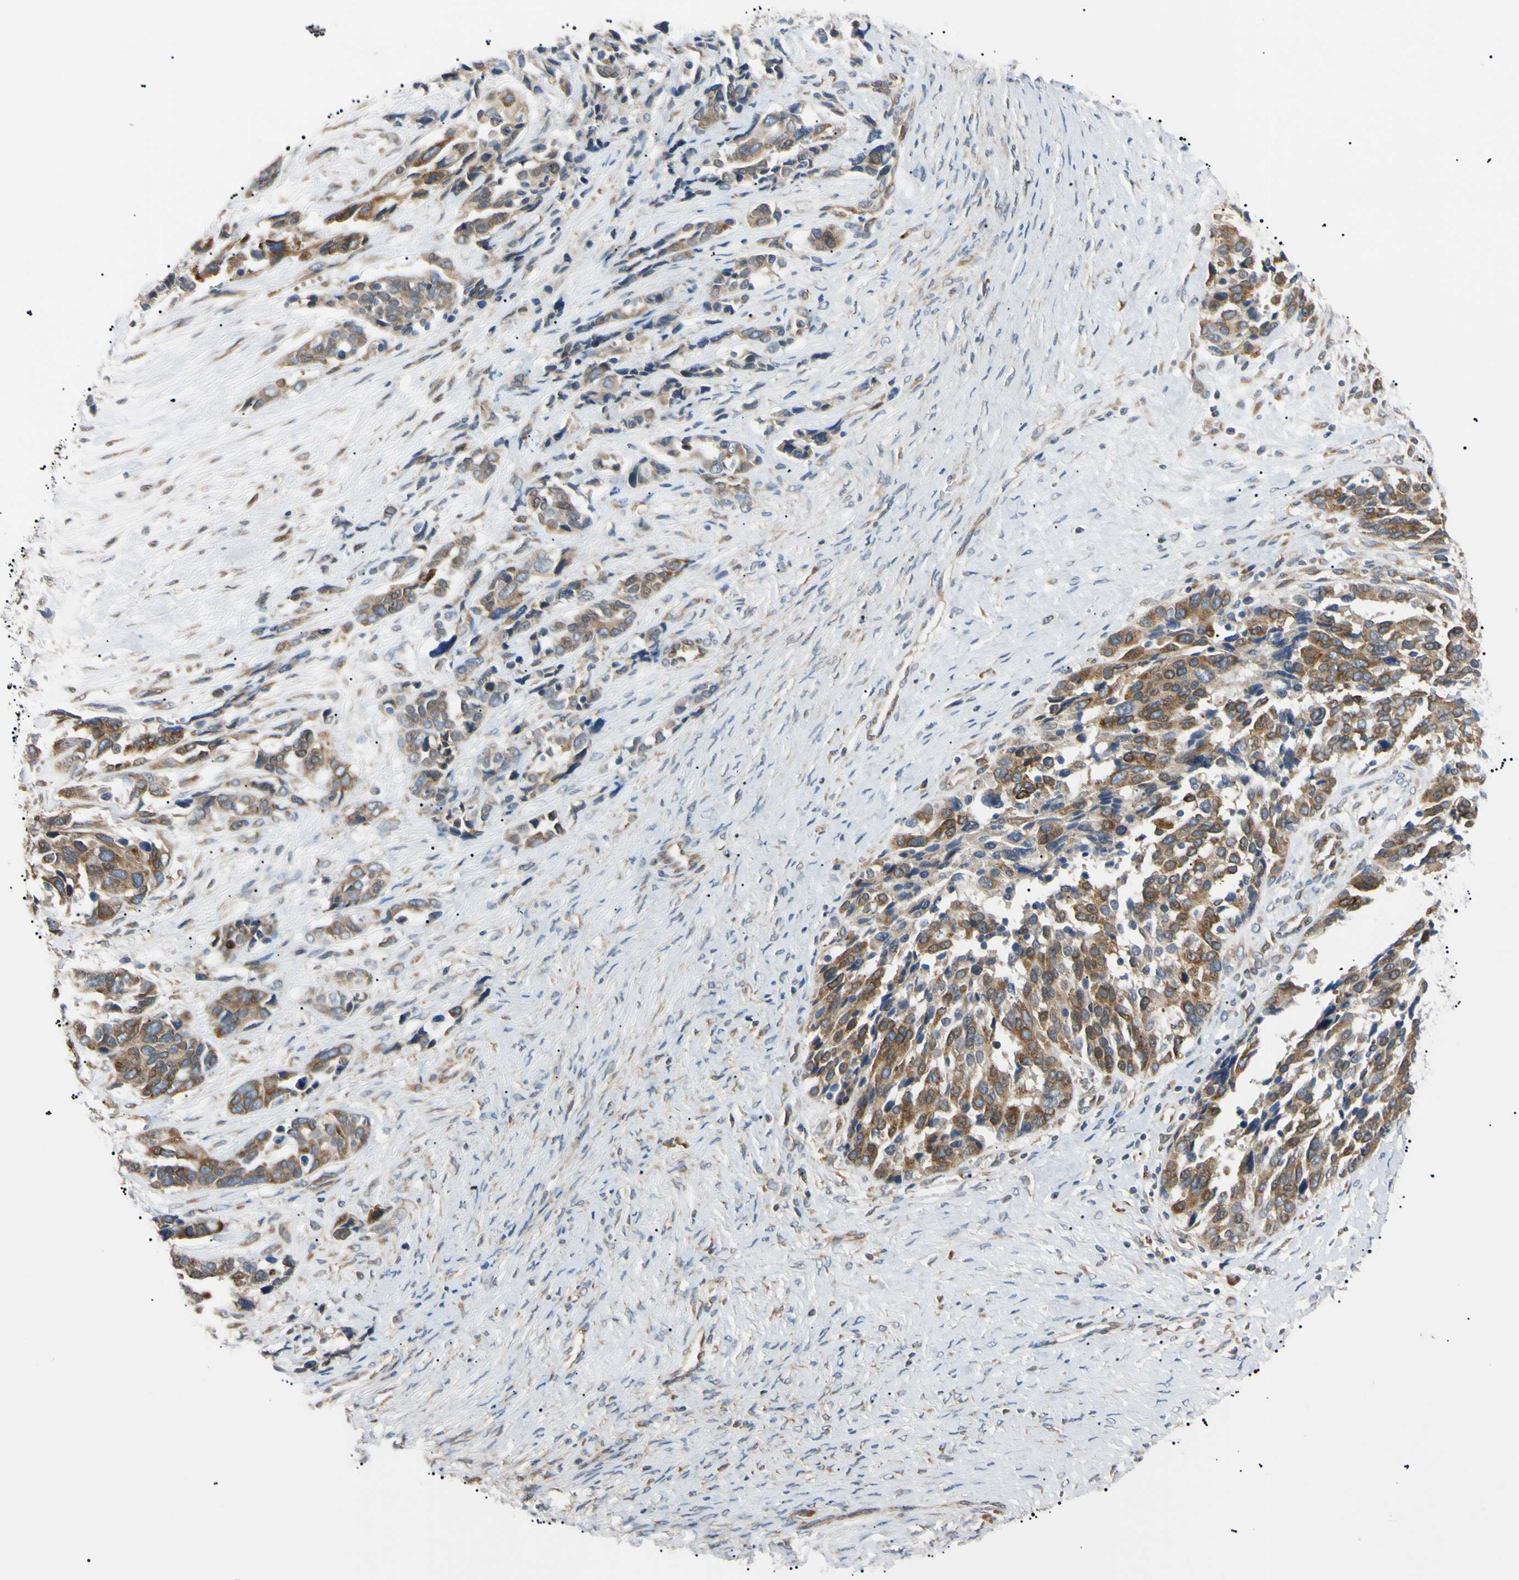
{"staining": {"intensity": "moderate", "quantity": ">75%", "location": "cytoplasmic/membranous"}, "tissue": "ovarian cancer", "cell_type": "Tumor cells", "image_type": "cancer", "snomed": [{"axis": "morphology", "description": "Cystadenocarcinoma, serous, NOS"}, {"axis": "topography", "description": "Ovary"}], "caption": "Protein positivity by immunohistochemistry (IHC) displays moderate cytoplasmic/membranous positivity in approximately >75% of tumor cells in ovarian serous cystadenocarcinoma.", "gene": "VAPA", "patient": {"sex": "female", "age": 44}}